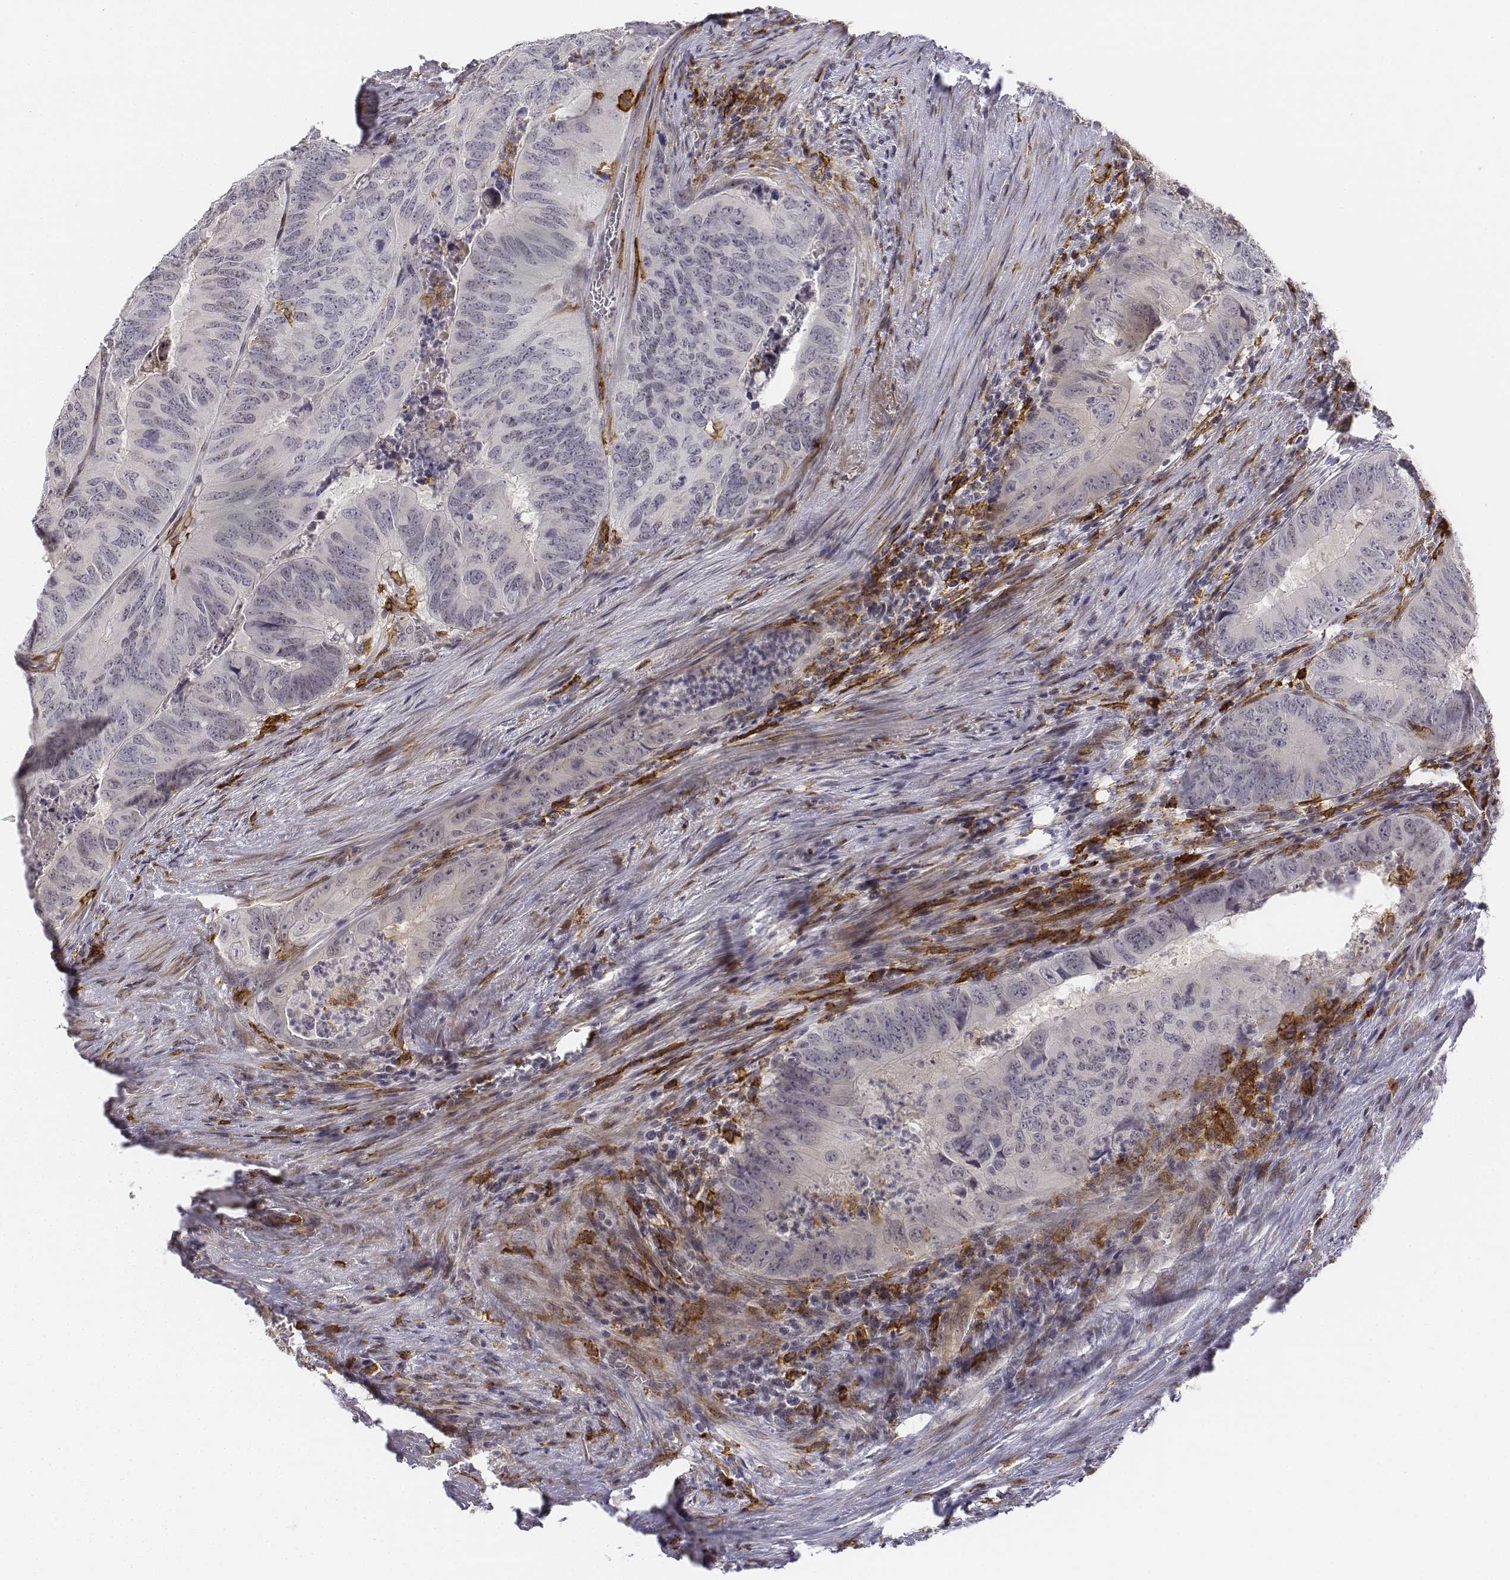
{"staining": {"intensity": "negative", "quantity": "none", "location": "none"}, "tissue": "colorectal cancer", "cell_type": "Tumor cells", "image_type": "cancer", "snomed": [{"axis": "morphology", "description": "Adenocarcinoma, NOS"}, {"axis": "topography", "description": "Colon"}], "caption": "Tumor cells are negative for protein expression in human adenocarcinoma (colorectal). (DAB immunohistochemistry (IHC), high magnification).", "gene": "CD14", "patient": {"sex": "male", "age": 79}}